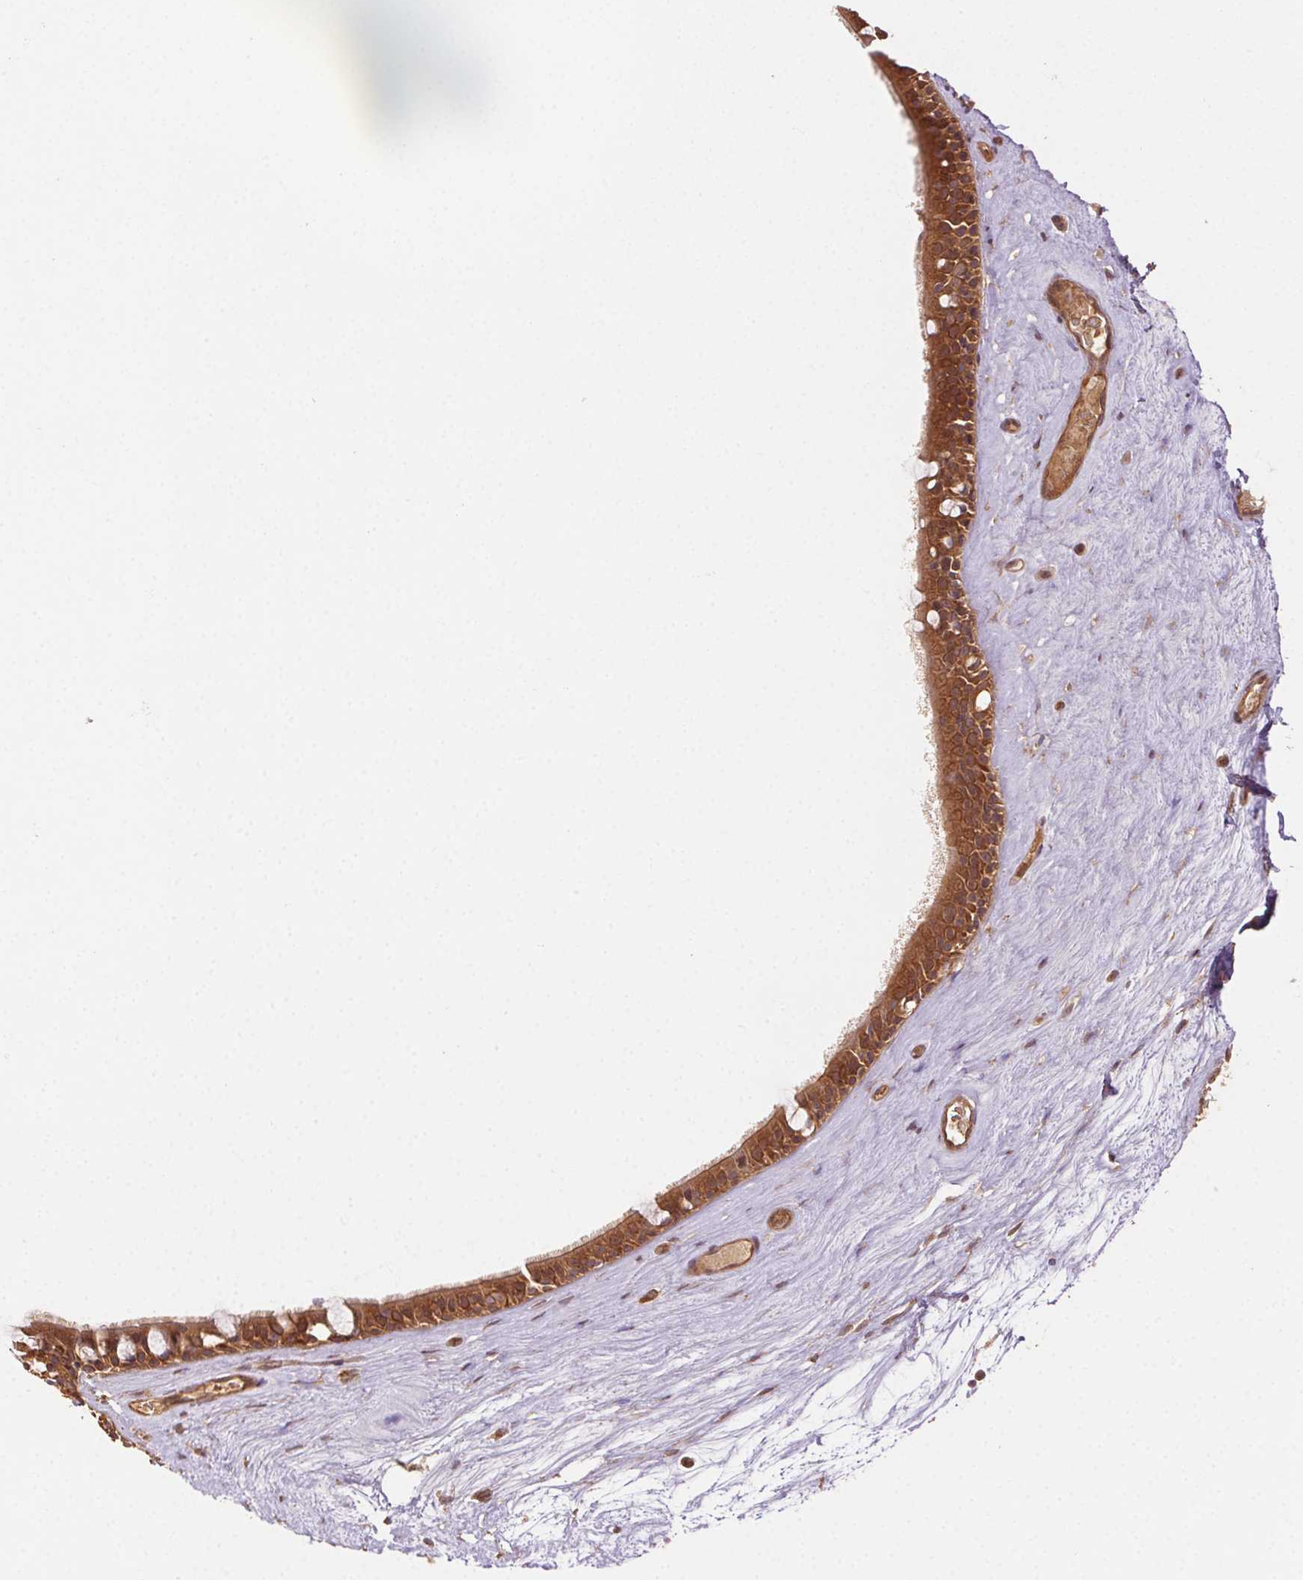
{"staining": {"intensity": "strong", "quantity": ">75%", "location": "cytoplasmic/membranous"}, "tissue": "nasopharynx", "cell_type": "Respiratory epithelial cells", "image_type": "normal", "snomed": [{"axis": "morphology", "description": "Normal tissue, NOS"}, {"axis": "topography", "description": "Nasopharynx"}], "caption": "An immunohistochemistry micrograph of normal tissue is shown. Protein staining in brown highlights strong cytoplasmic/membranous positivity in nasopharynx within respiratory epithelial cells. (Stains: DAB in brown, nuclei in blue, Microscopy: brightfield microscopy at high magnification).", "gene": "KLHL15", "patient": {"sex": "male", "age": 68}}